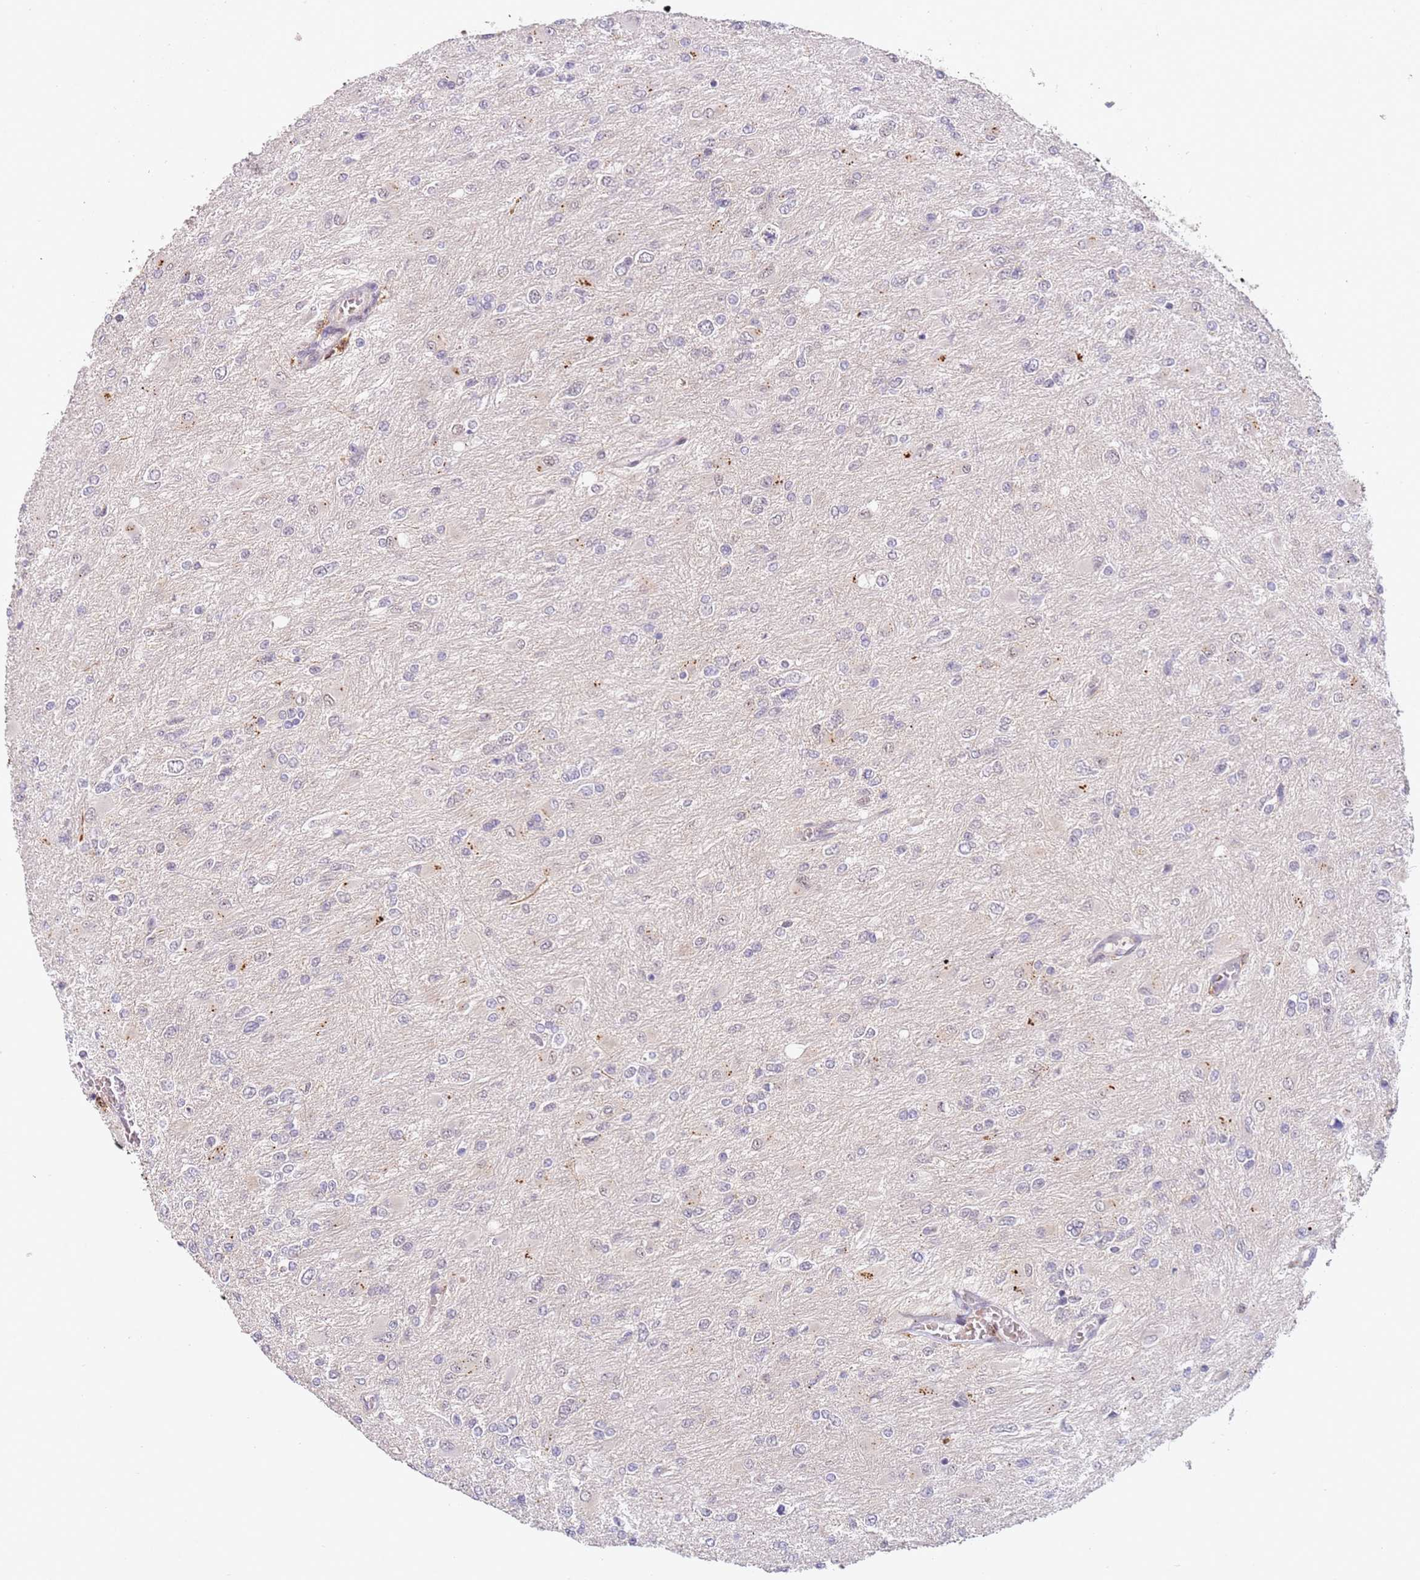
{"staining": {"intensity": "negative", "quantity": "none", "location": "none"}, "tissue": "glioma", "cell_type": "Tumor cells", "image_type": "cancer", "snomed": [{"axis": "morphology", "description": "Glioma, malignant, High grade"}, {"axis": "topography", "description": "Cerebral cortex"}], "caption": "An IHC micrograph of glioma is shown. There is no staining in tumor cells of glioma. (DAB immunohistochemistry with hematoxylin counter stain).", "gene": "LGALSL", "patient": {"sex": "female", "age": 36}}